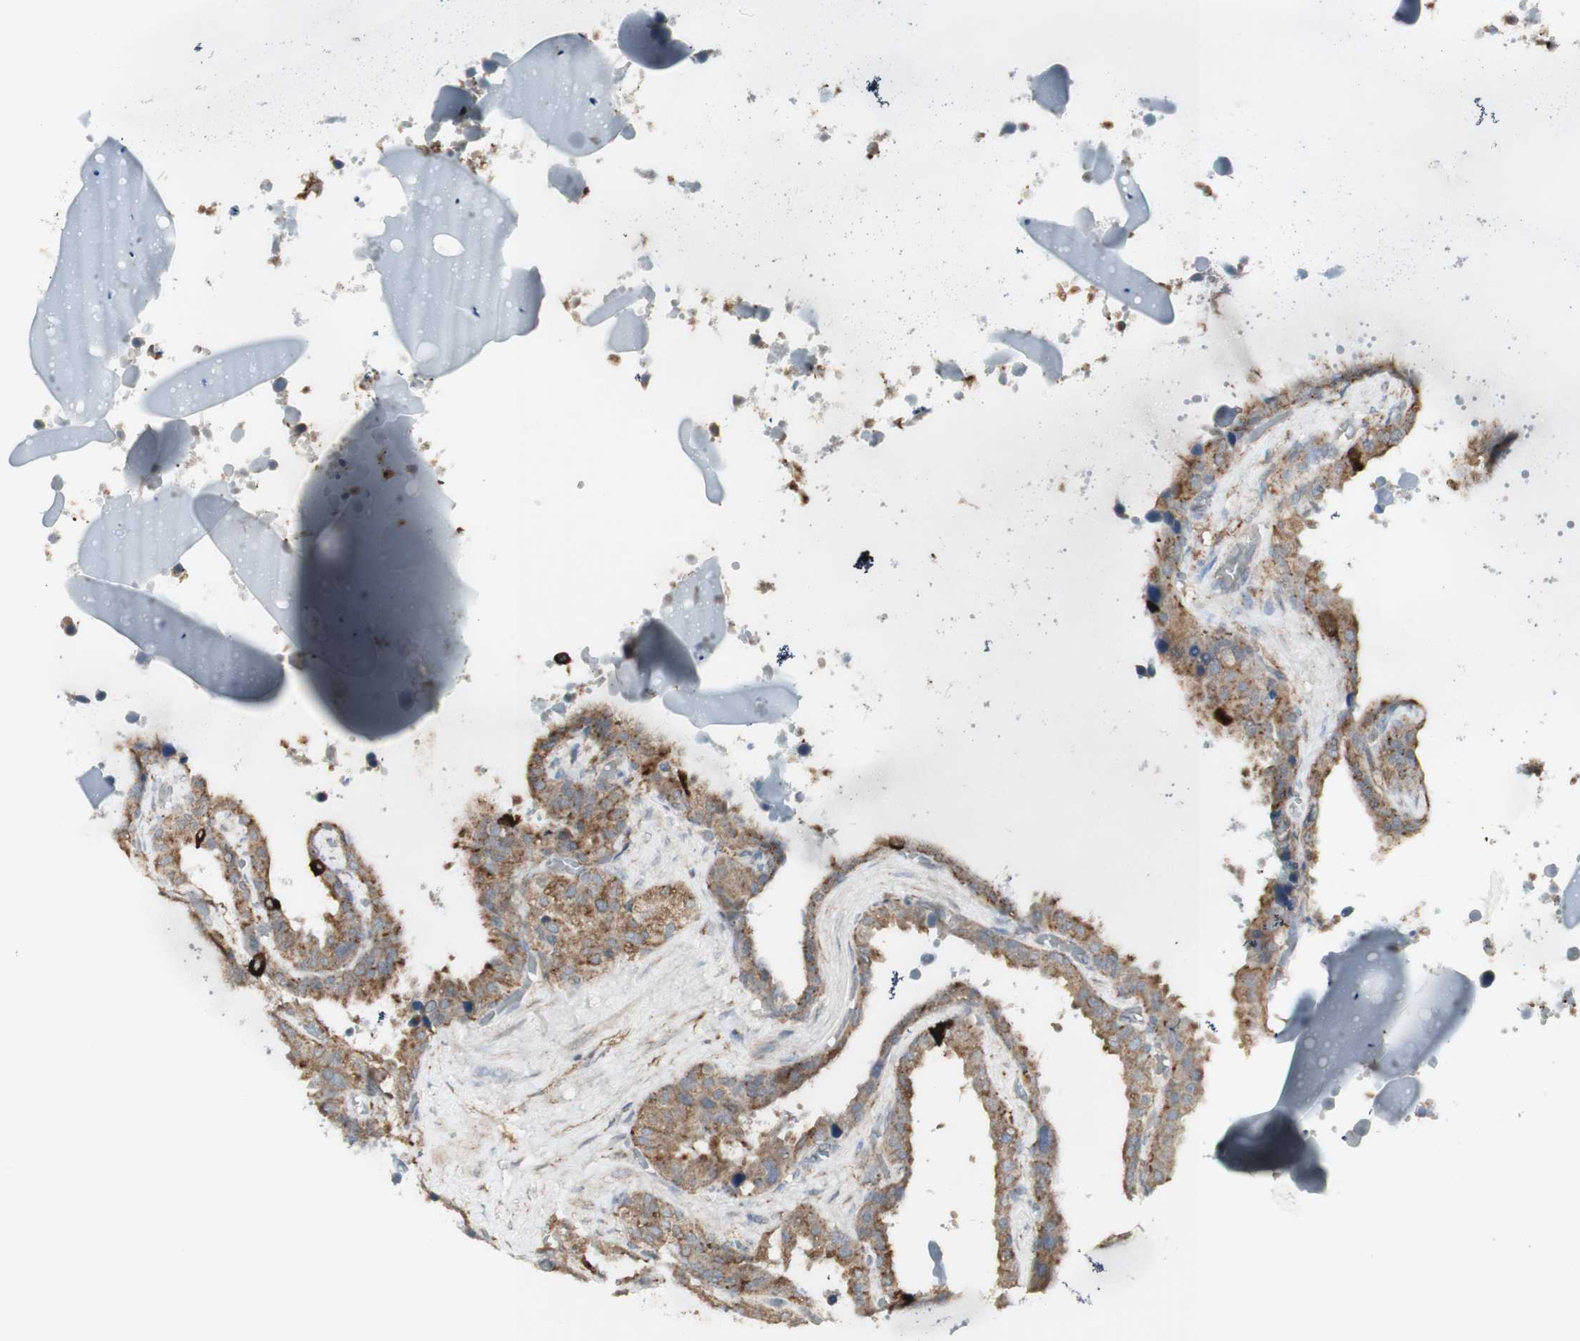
{"staining": {"intensity": "moderate", "quantity": ">75%", "location": "cytoplasmic/membranous"}, "tissue": "seminal vesicle", "cell_type": "Glandular cells", "image_type": "normal", "snomed": [{"axis": "morphology", "description": "Normal tissue, NOS"}, {"axis": "topography", "description": "Seminal veicle"}], "caption": "Seminal vesicle stained with a brown dye shows moderate cytoplasmic/membranous positive staining in approximately >75% of glandular cells.", "gene": "ATP6V1E1", "patient": {"sex": "male", "age": 46}}